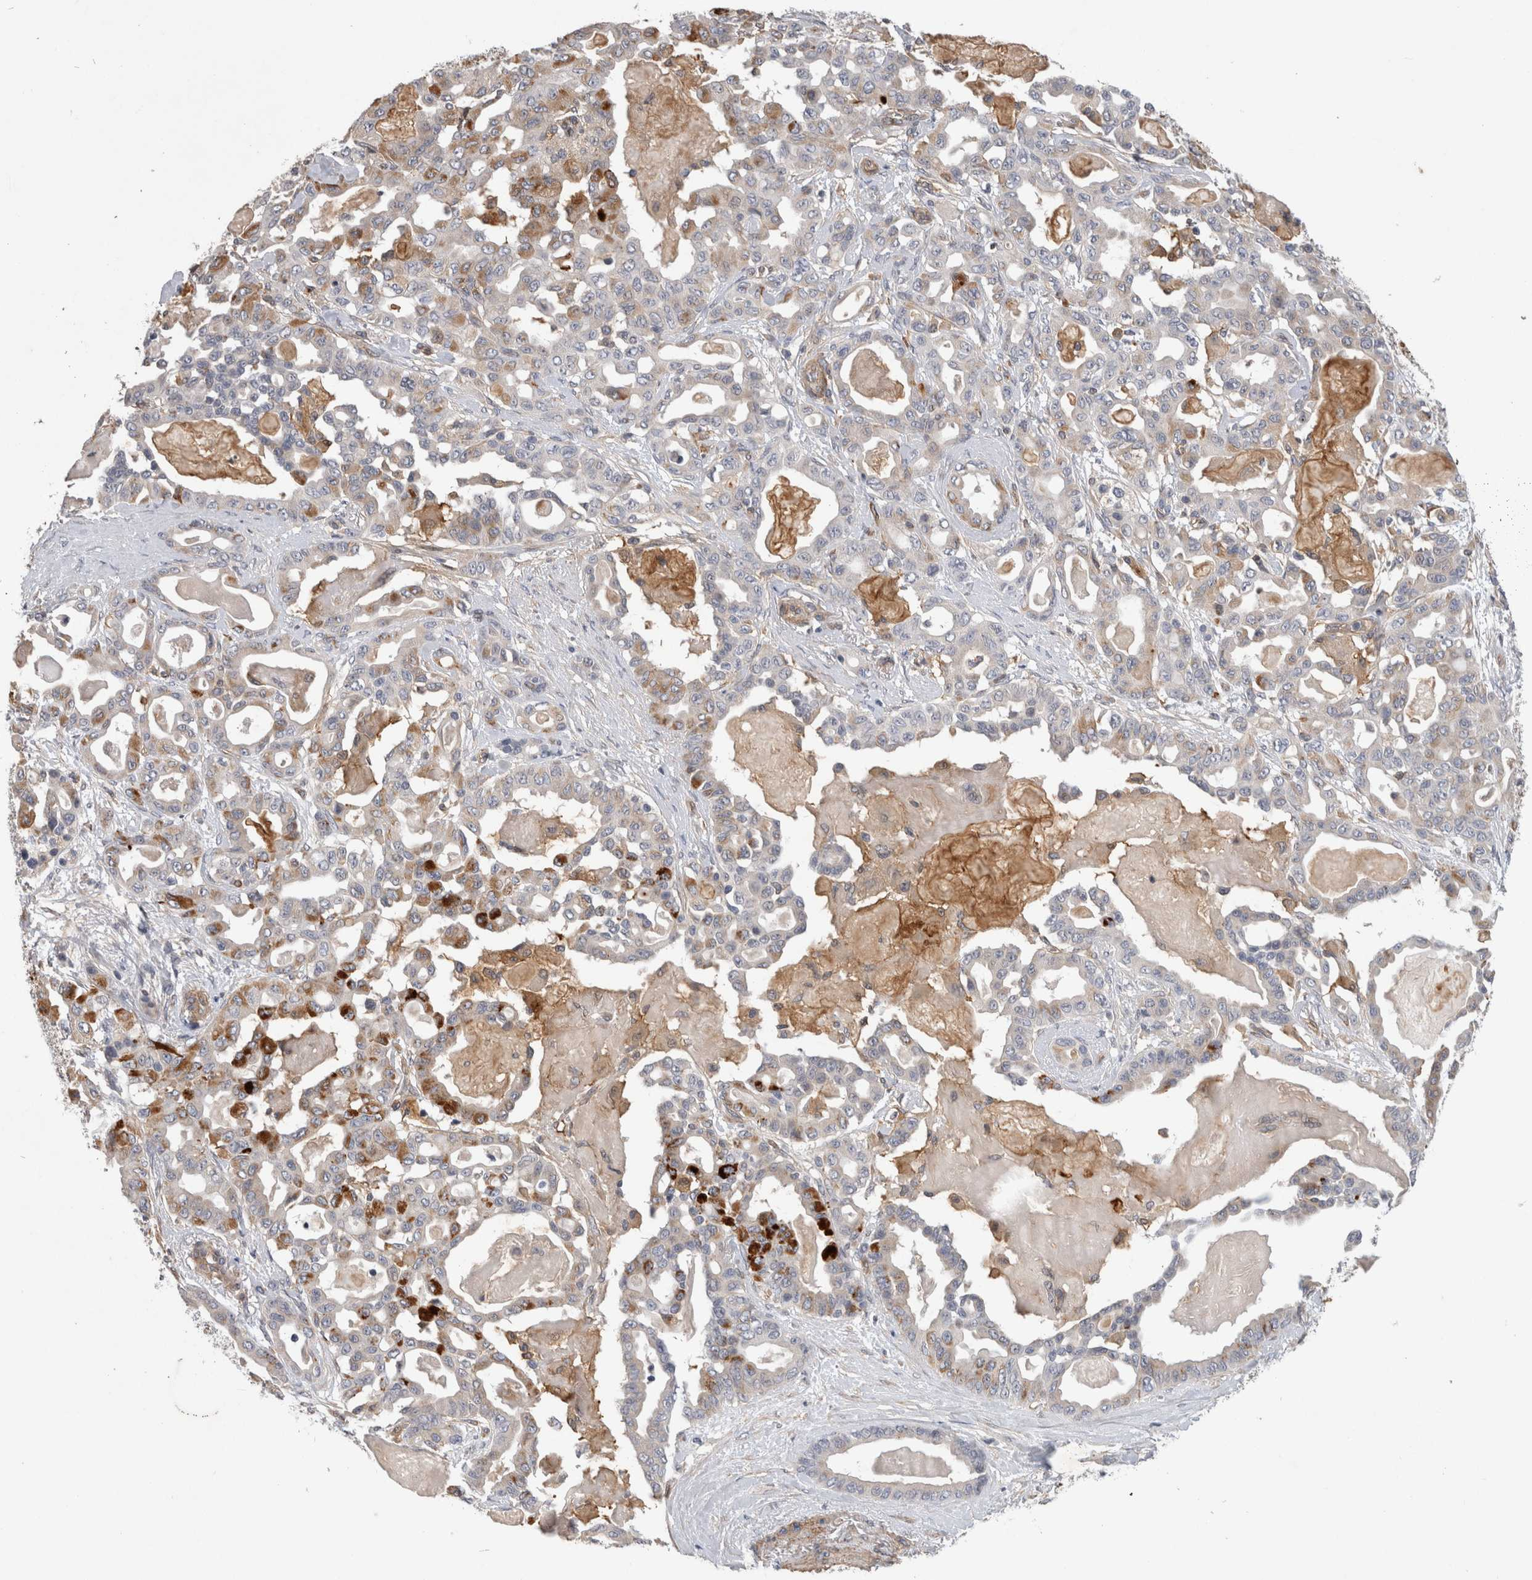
{"staining": {"intensity": "strong", "quantity": "<25%", "location": "cytoplasmic/membranous"}, "tissue": "pancreatic cancer", "cell_type": "Tumor cells", "image_type": "cancer", "snomed": [{"axis": "morphology", "description": "Adenocarcinoma, NOS"}, {"axis": "topography", "description": "Pancreas"}], "caption": "Tumor cells demonstrate medium levels of strong cytoplasmic/membranous staining in approximately <25% of cells in human pancreatic cancer (adenocarcinoma).", "gene": "ANKFY1", "patient": {"sex": "male", "age": 63}}